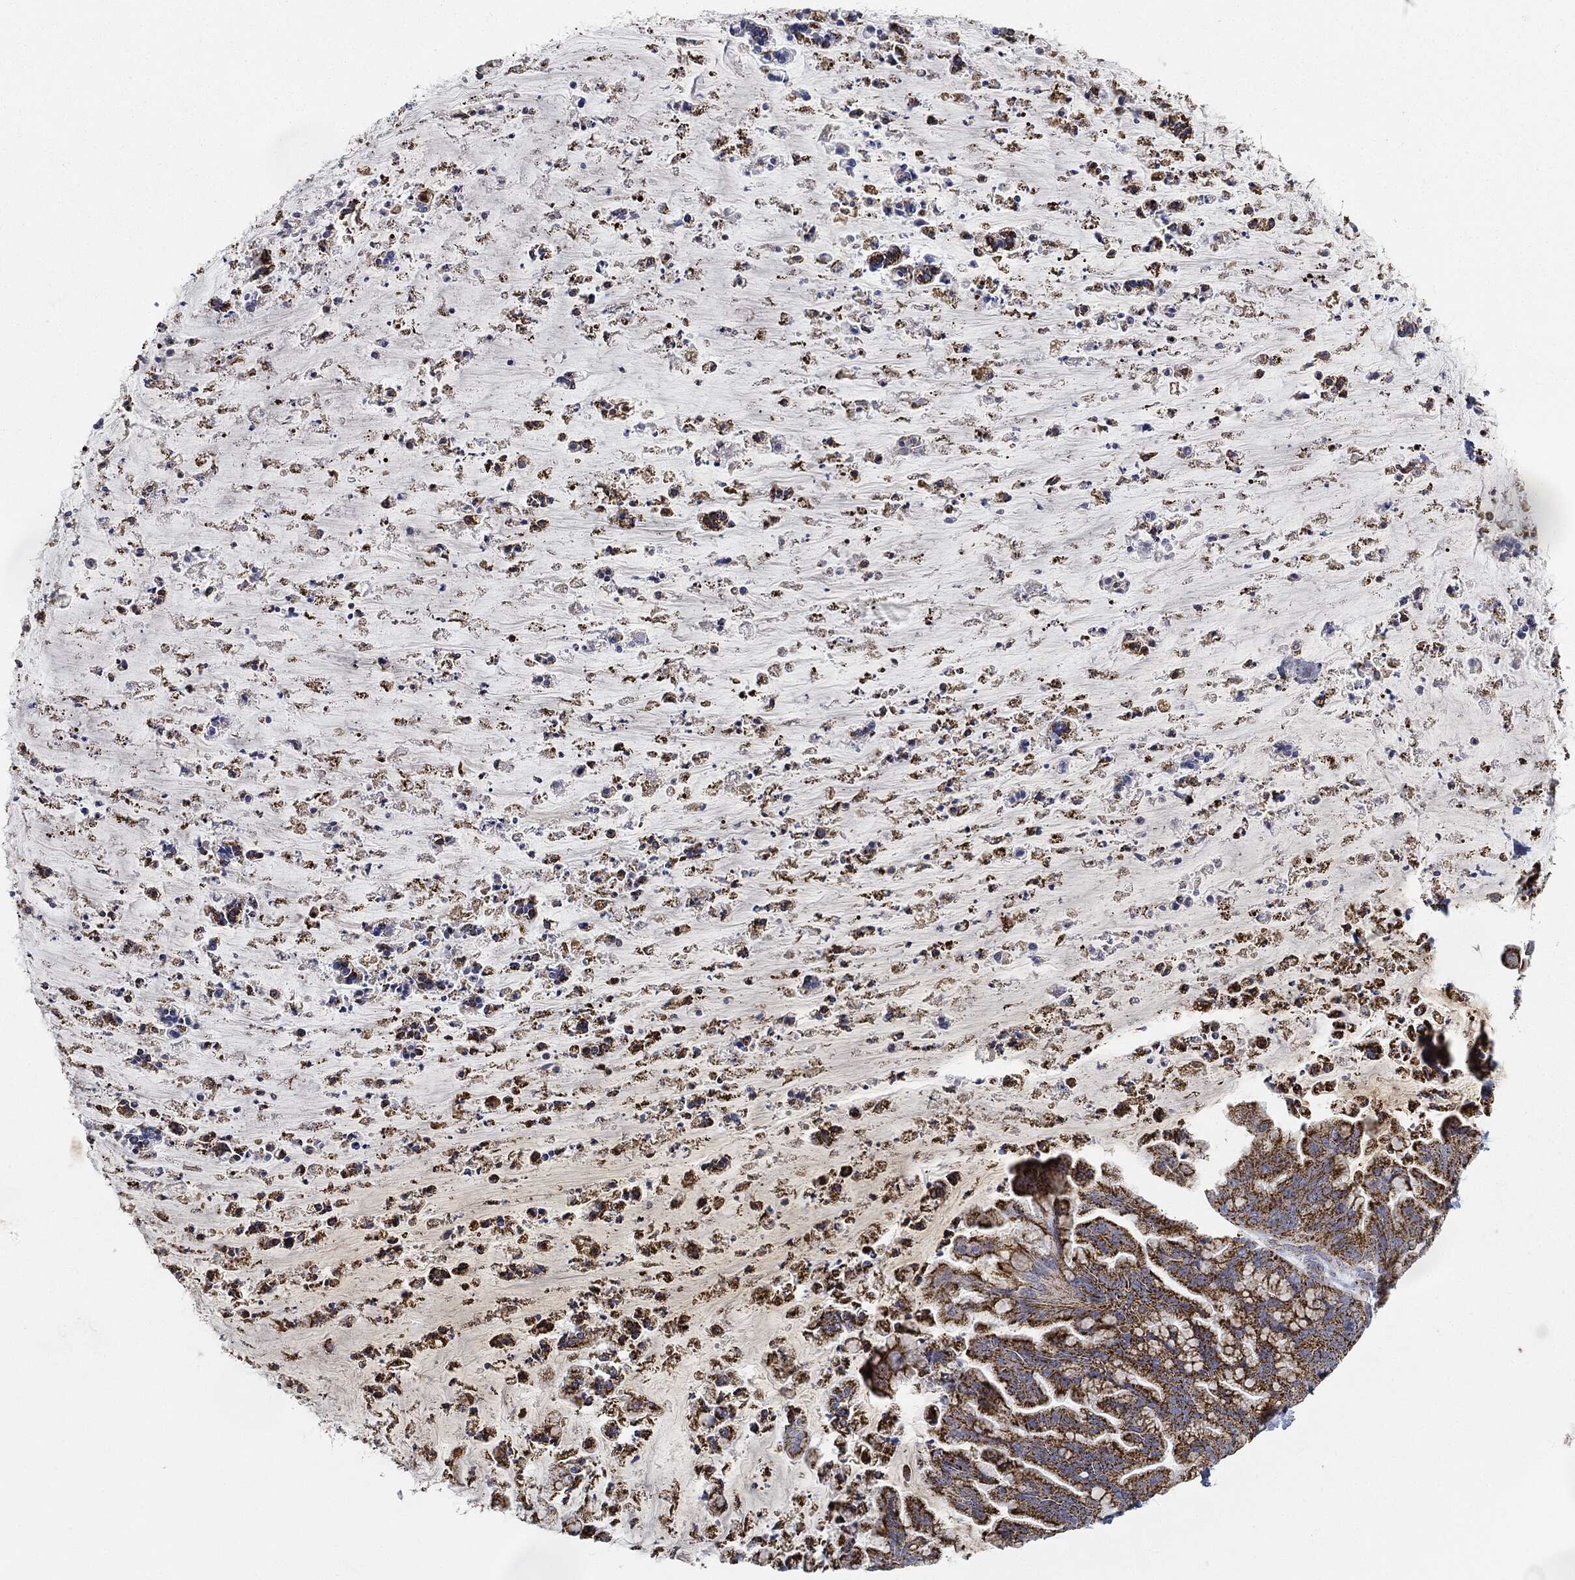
{"staining": {"intensity": "strong", "quantity": ">75%", "location": "cytoplasmic/membranous"}, "tissue": "ovarian cancer", "cell_type": "Tumor cells", "image_type": "cancer", "snomed": [{"axis": "morphology", "description": "Cystadenocarcinoma, mucinous, NOS"}, {"axis": "topography", "description": "Ovary"}], "caption": "The micrograph reveals immunohistochemical staining of ovarian mucinous cystadenocarcinoma. There is strong cytoplasmic/membranous expression is identified in approximately >75% of tumor cells.", "gene": "CAPN15", "patient": {"sex": "female", "age": 67}}